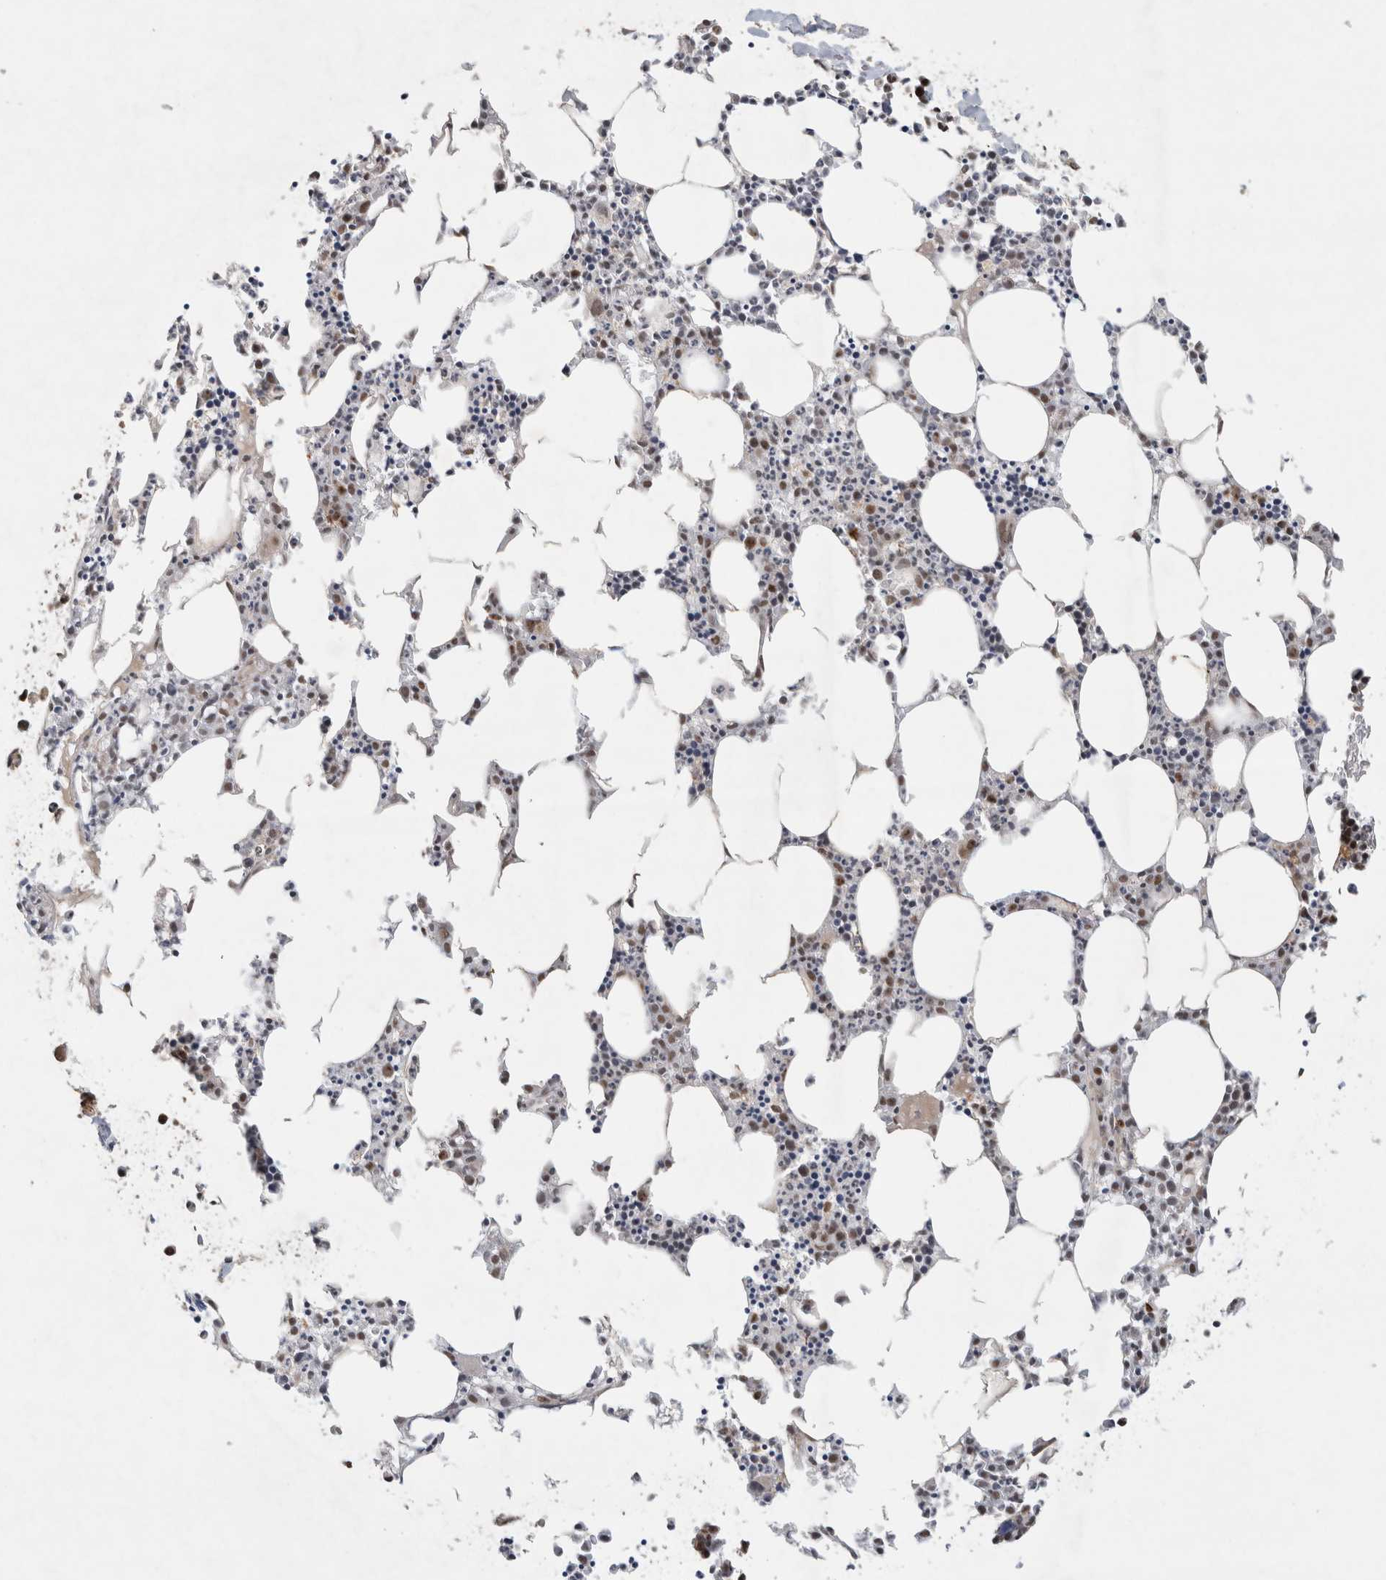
{"staining": {"intensity": "weak", "quantity": ">75%", "location": "nuclear"}, "tissue": "bone marrow", "cell_type": "Hematopoietic cells", "image_type": "normal", "snomed": [{"axis": "morphology", "description": "Normal tissue, NOS"}, {"axis": "morphology", "description": "Inflammation, NOS"}, {"axis": "topography", "description": "Bone marrow"}], "caption": "Protein analysis of normal bone marrow exhibits weak nuclear positivity in approximately >75% of hematopoietic cells. (DAB (3,3'-diaminobenzidine) IHC, brown staining for protein, blue staining for nuclei).", "gene": "MPHOSPH6", "patient": {"sex": "female", "age": 62}}